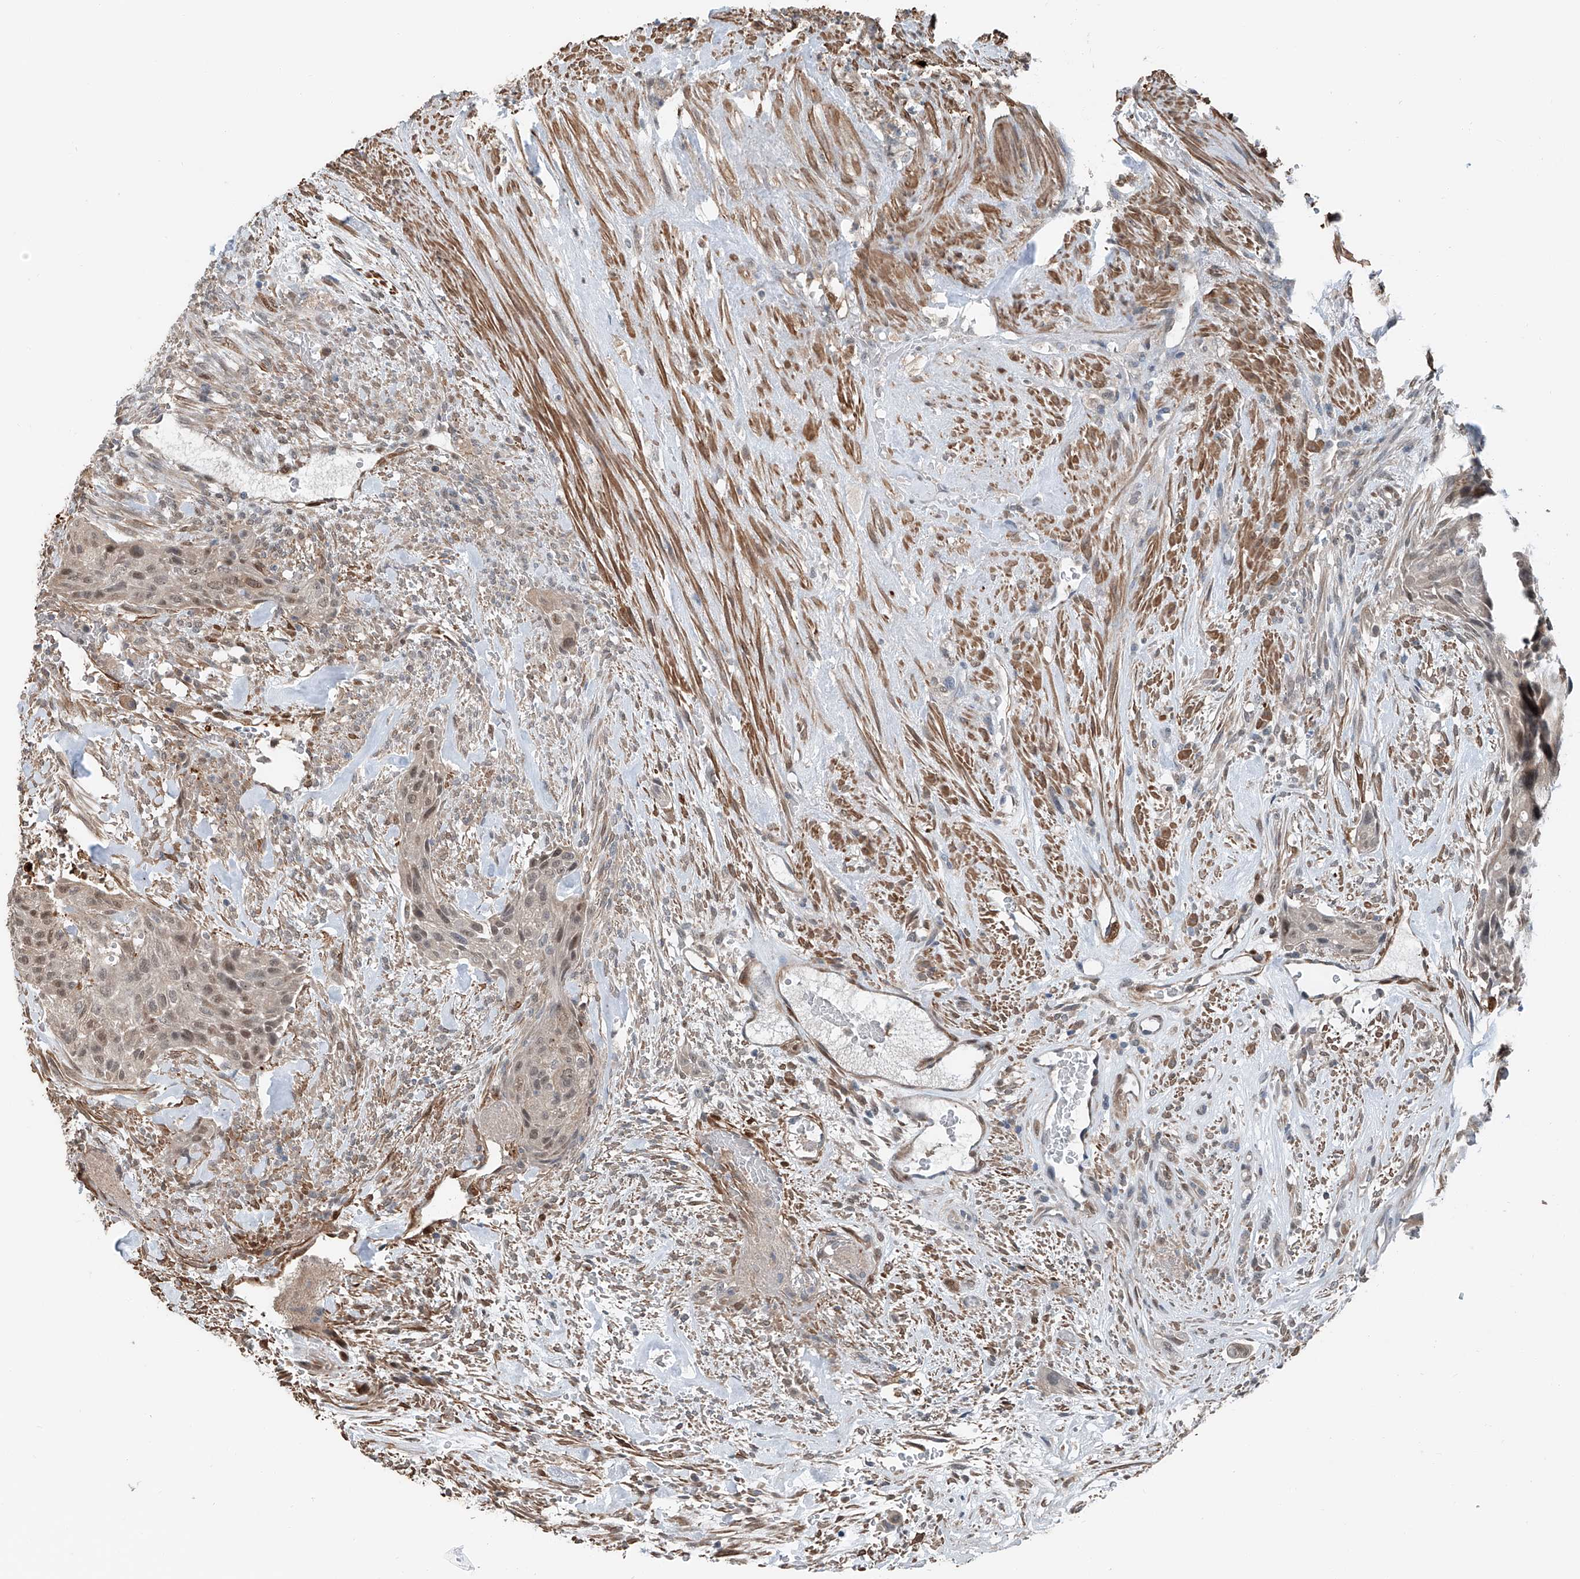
{"staining": {"intensity": "moderate", "quantity": "<25%", "location": "nuclear"}, "tissue": "urothelial cancer", "cell_type": "Tumor cells", "image_type": "cancer", "snomed": [{"axis": "morphology", "description": "Urothelial carcinoma, High grade"}, {"axis": "topography", "description": "Urinary bladder"}], "caption": "An image of urothelial cancer stained for a protein demonstrates moderate nuclear brown staining in tumor cells.", "gene": "HSPA6", "patient": {"sex": "male", "age": 35}}